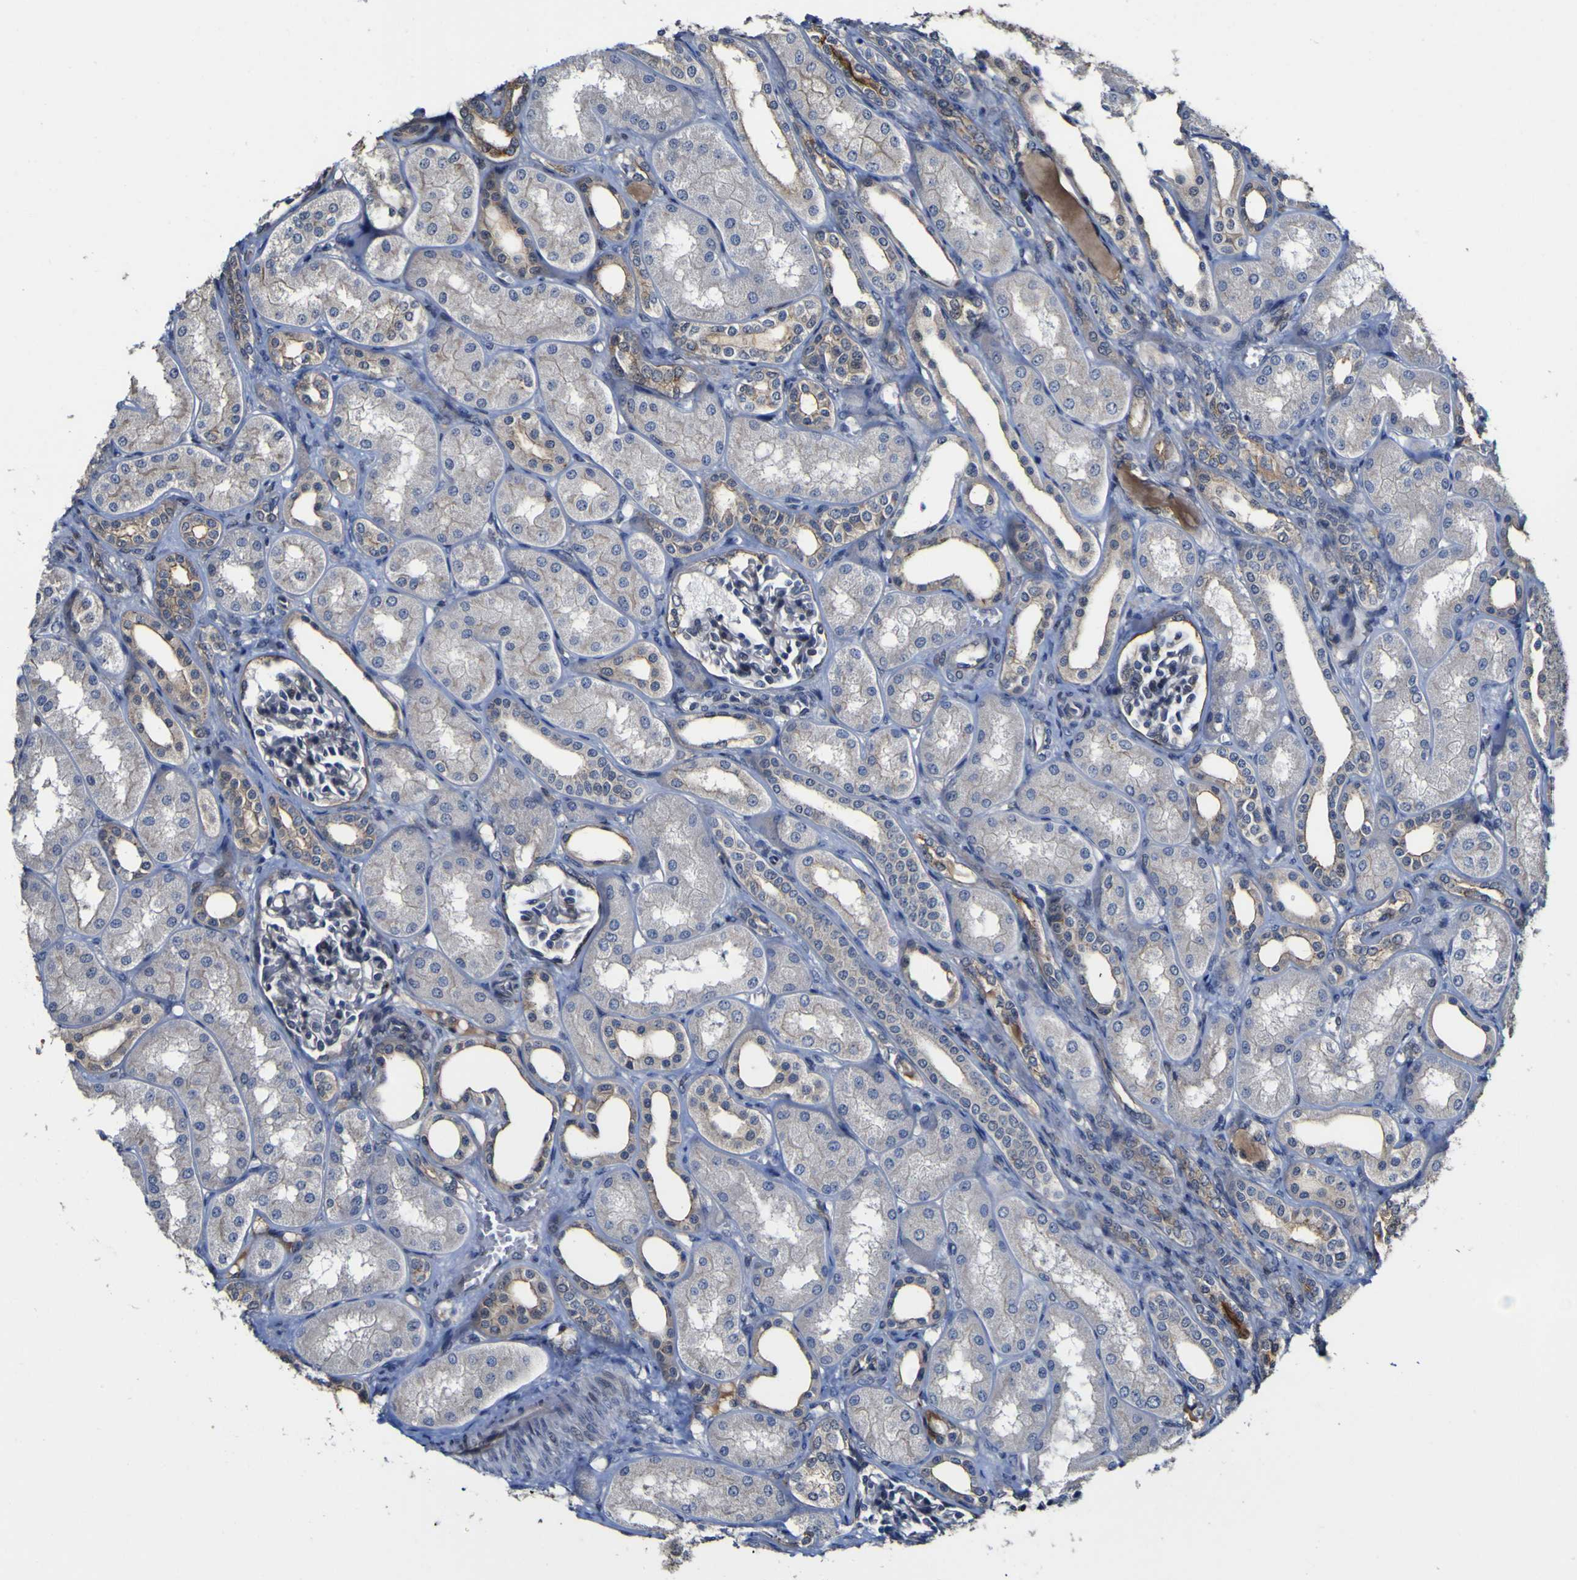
{"staining": {"intensity": "weak", "quantity": "<25%", "location": "cytoplasmic/membranous"}, "tissue": "kidney", "cell_type": "Cells in glomeruli", "image_type": "normal", "snomed": [{"axis": "morphology", "description": "Normal tissue, NOS"}, {"axis": "topography", "description": "Kidney"}], "caption": "An immunohistochemistry (IHC) micrograph of normal kidney is shown. There is no staining in cells in glomeruli of kidney.", "gene": "CCL2", "patient": {"sex": "male", "age": 7}}